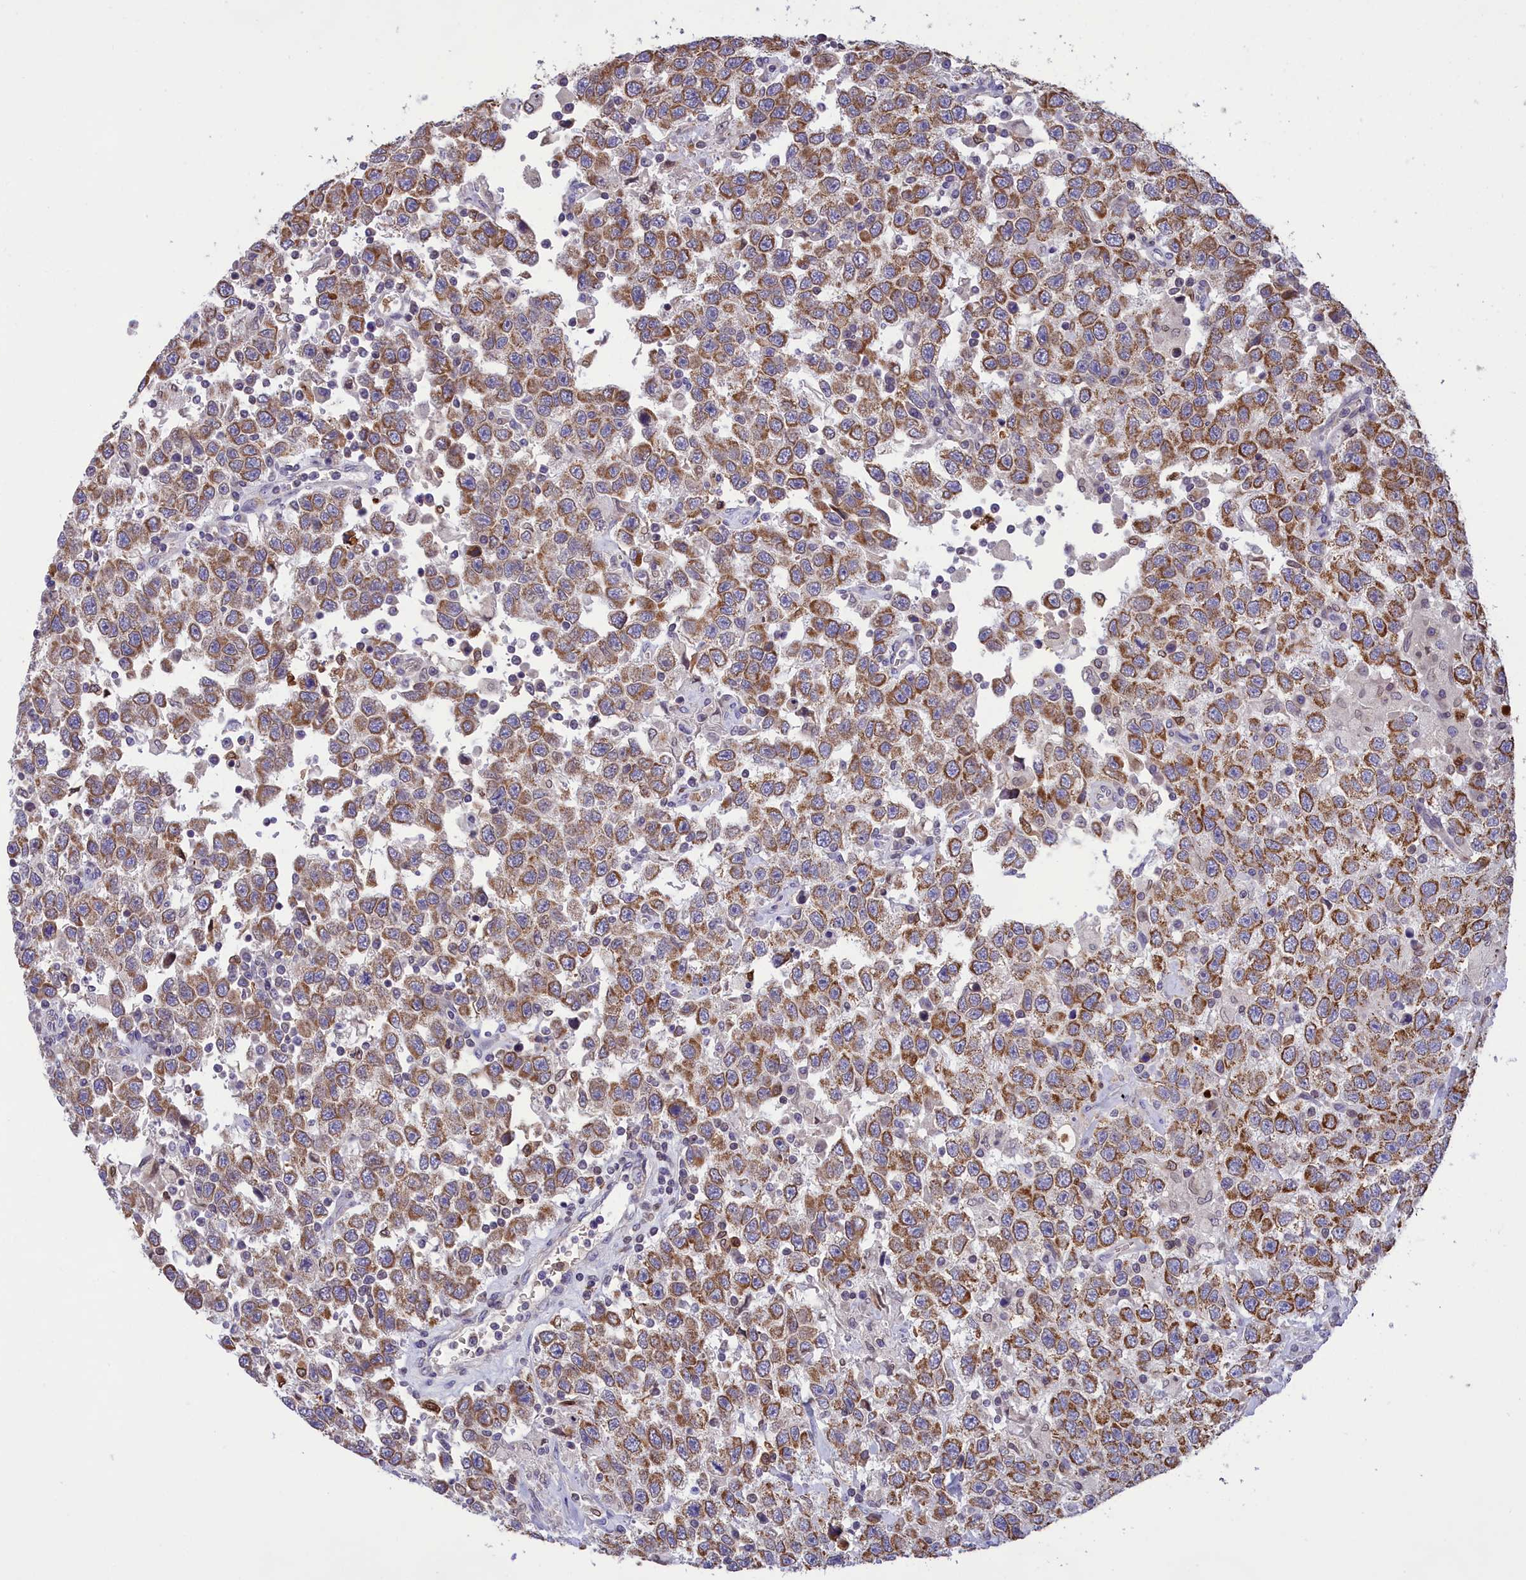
{"staining": {"intensity": "moderate", "quantity": ">75%", "location": "cytoplasmic/membranous"}, "tissue": "testis cancer", "cell_type": "Tumor cells", "image_type": "cancer", "snomed": [{"axis": "morphology", "description": "Seminoma, NOS"}, {"axis": "topography", "description": "Testis"}], "caption": "Testis seminoma stained for a protein demonstrates moderate cytoplasmic/membranous positivity in tumor cells.", "gene": "PKHD1L1", "patient": {"sex": "male", "age": 41}}